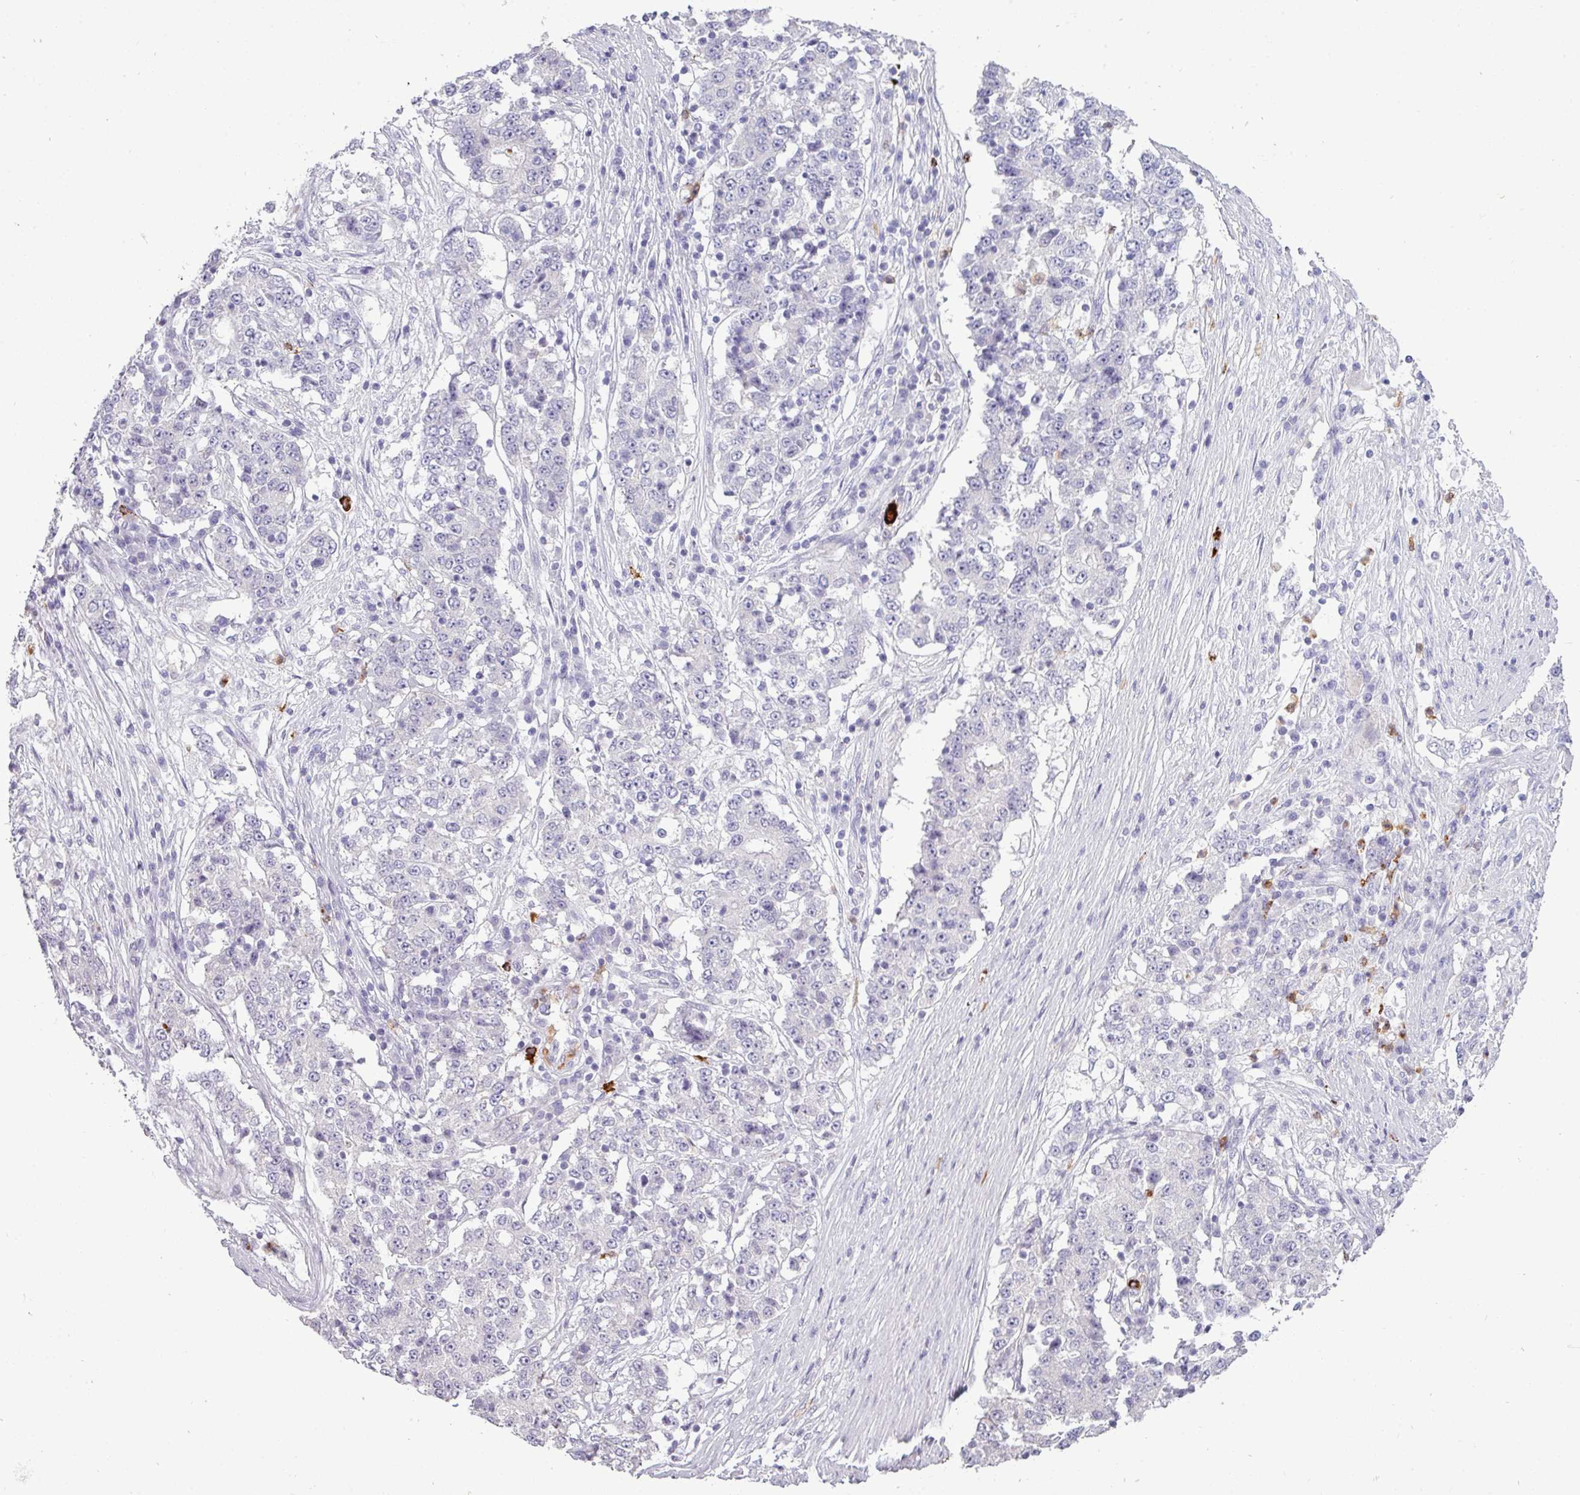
{"staining": {"intensity": "negative", "quantity": "none", "location": "none"}, "tissue": "stomach cancer", "cell_type": "Tumor cells", "image_type": "cancer", "snomed": [{"axis": "morphology", "description": "Adenocarcinoma, NOS"}, {"axis": "topography", "description": "Stomach"}], "caption": "Human stomach cancer stained for a protein using immunohistochemistry (IHC) exhibits no positivity in tumor cells.", "gene": "TRIM39", "patient": {"sex": "male", "age": 59}}